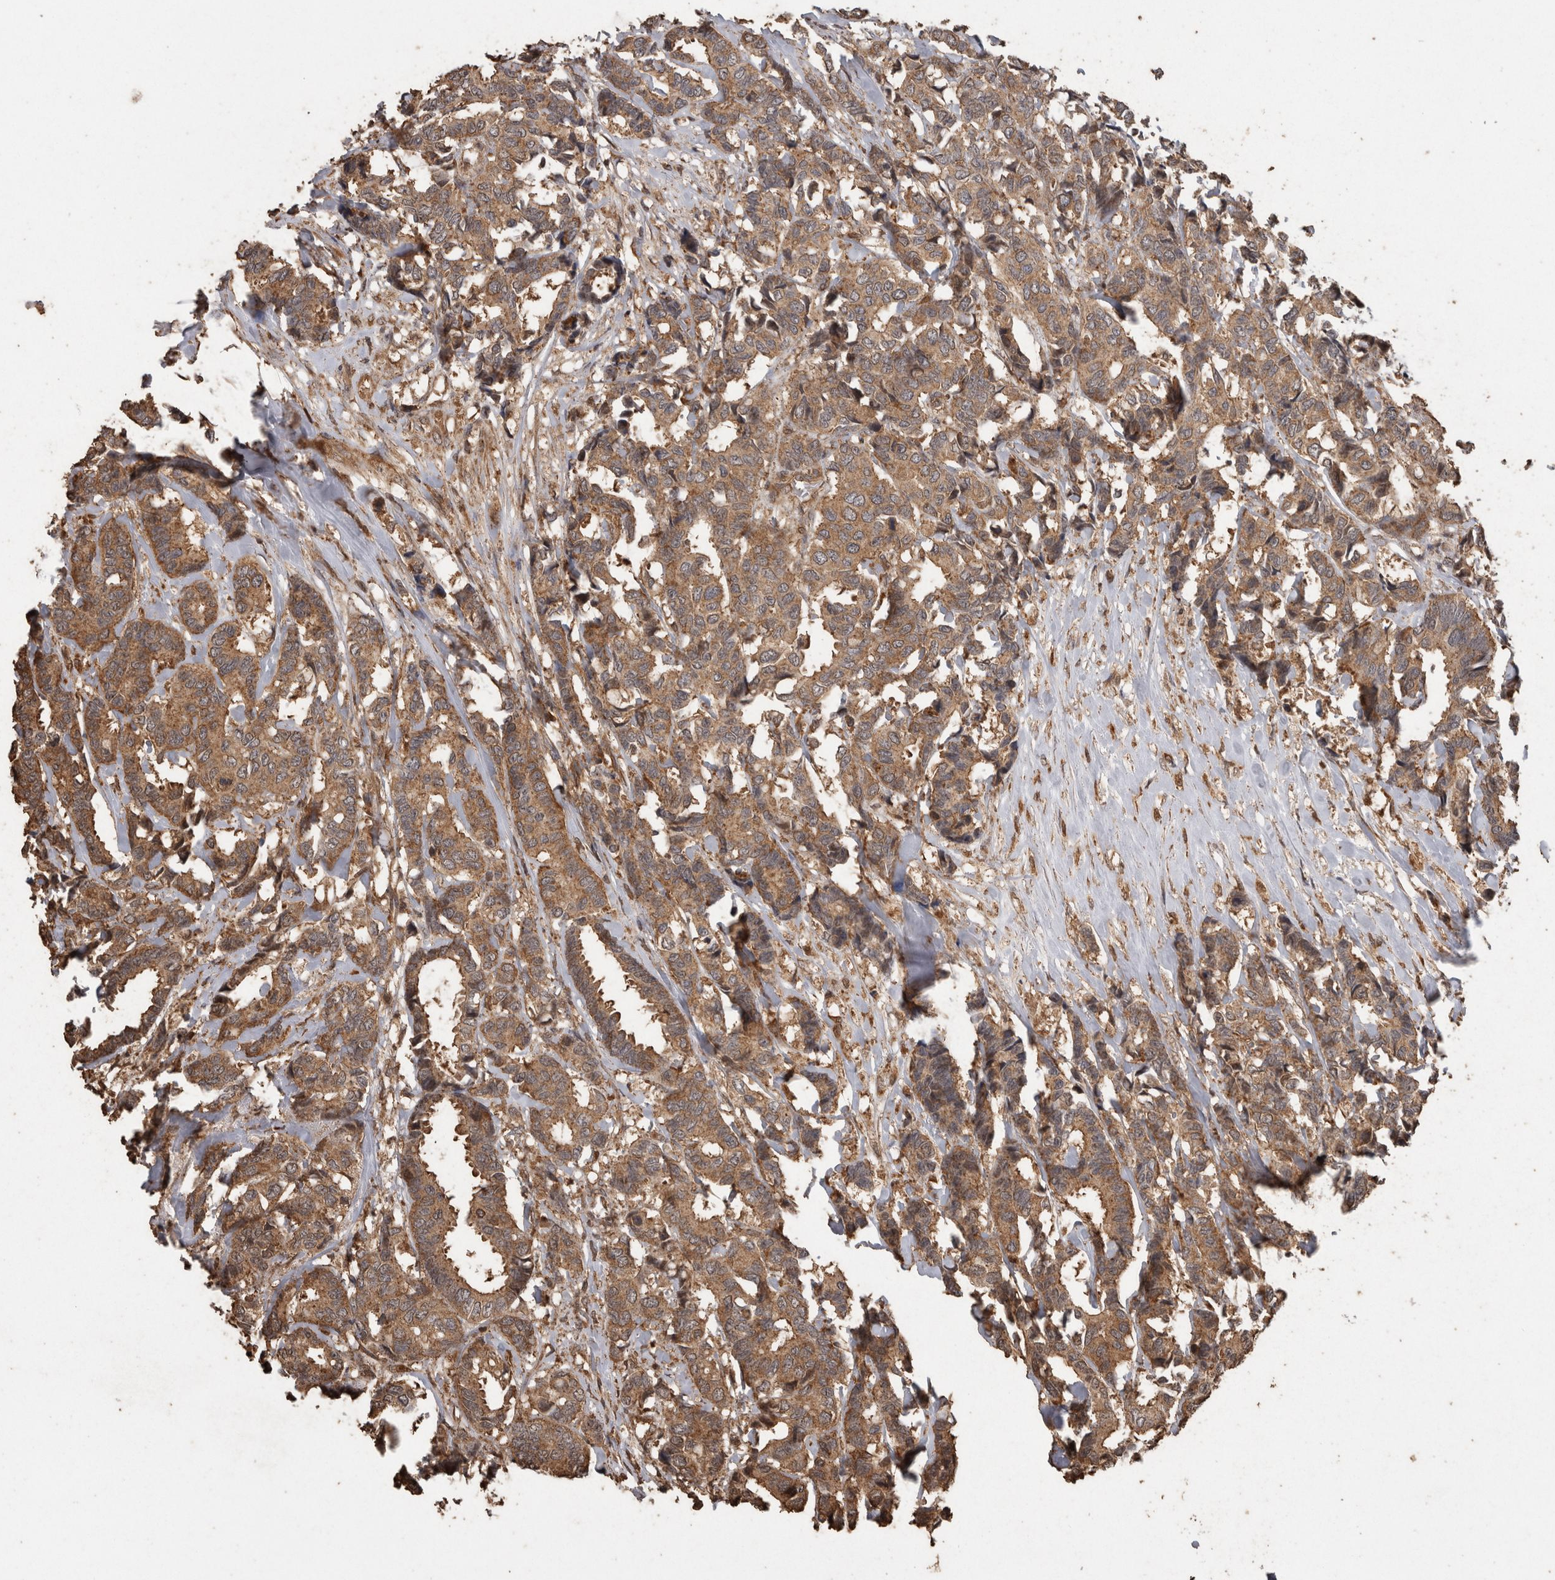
{"staining": {"intensity": "moderate", "quantity": ">75%", "location": "cytoplasmic/membranous"}, "tissue": "breast cancer", "cell_type": "Tumor cells", "image_type": "cancer", "snomed": [{"axis": "morphology", "description": "Duct carcinoma"}, {"axis": "topography", "description": "Breast"}], "caption": "A micrograph showing moderate cytoplasmic/membranous expression in about >75% of tumor cells in intraductal carcinoma (breast), as visualized by brown immunohistochemical staining.", "gene": "PINK1", "patient": {"sex": "female", "age": 87}}